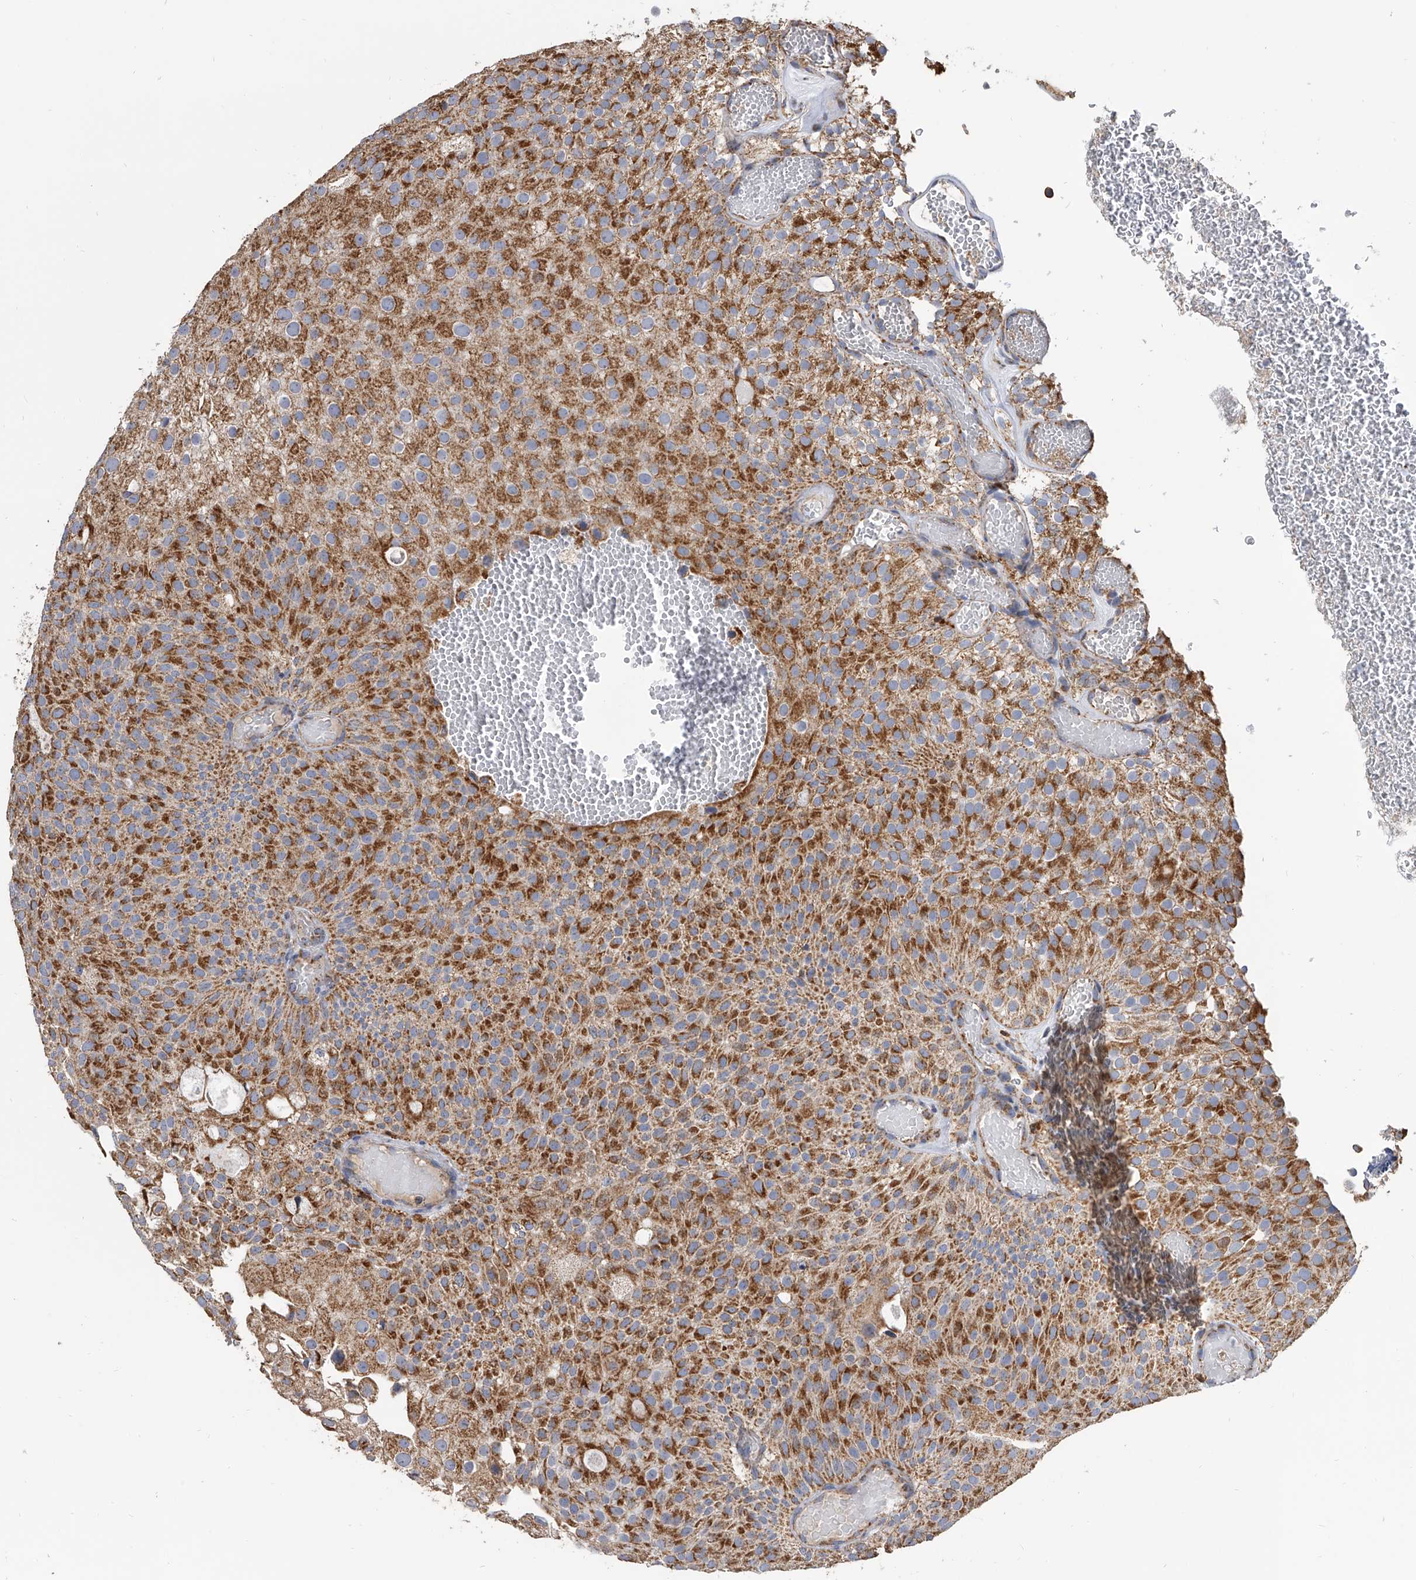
{"staining": {"intensity": "strong", "quantity": ">75%", "location": "nuclear"}, "tissue": "urothelial cancer", "cell_type": "Tumor cells", "image_type": "cancer", "snomed": [{"axis": "morphology", "description": "Urothelial carcinoma, Low grade"}, {"axis": "topography", "description": "Urinary bladder"}], "caption": "Protein expression analysis of human urothelial cancer reveals strong nuclear expression in approximately >75% of tumor cells.", "gene": "MRPL28", "patient": {"sex": "male", "age": 78}}